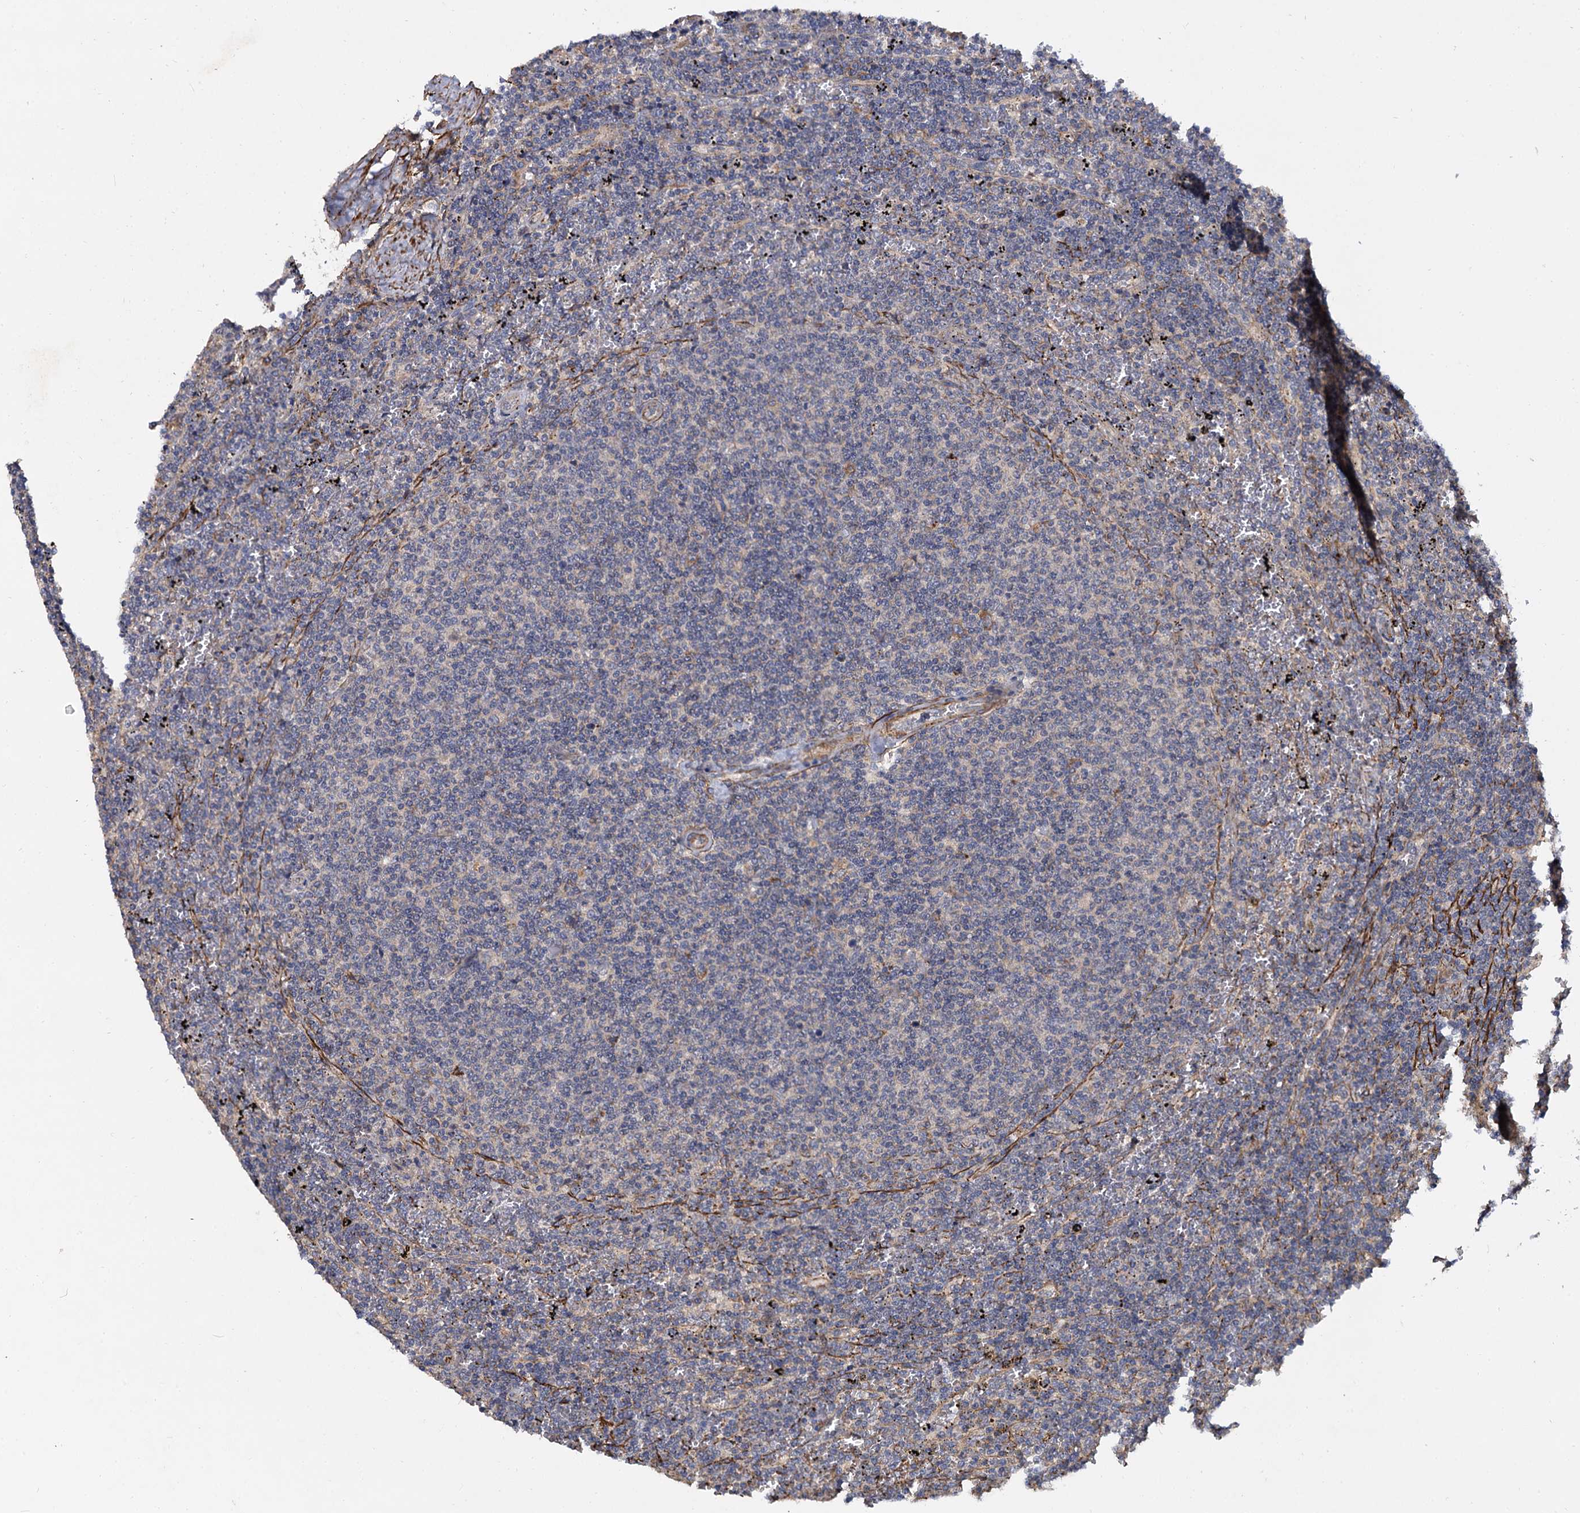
{"staining": {"intensity": "weak", "quantity": "<25%", "location": "cytoplasmic/membranous"}, "tissue": "lymphoma", "cell_type": "Tumor cells", "image_type": "cancer", "snomed": [{"axis": "morphology", "description": "Malignant lymphoma, non-Hodgkin's type, Low grade"}, {"axis": "topography", "description": "Spleen"}], "caption": "Histopathology image shows no protein staining in tumor cells of malignant lymphoma, non-Hodgkin's type (low-grade) tissue.", "gene": "ISM2", "patient": {"sex": "female", "age": 50}}